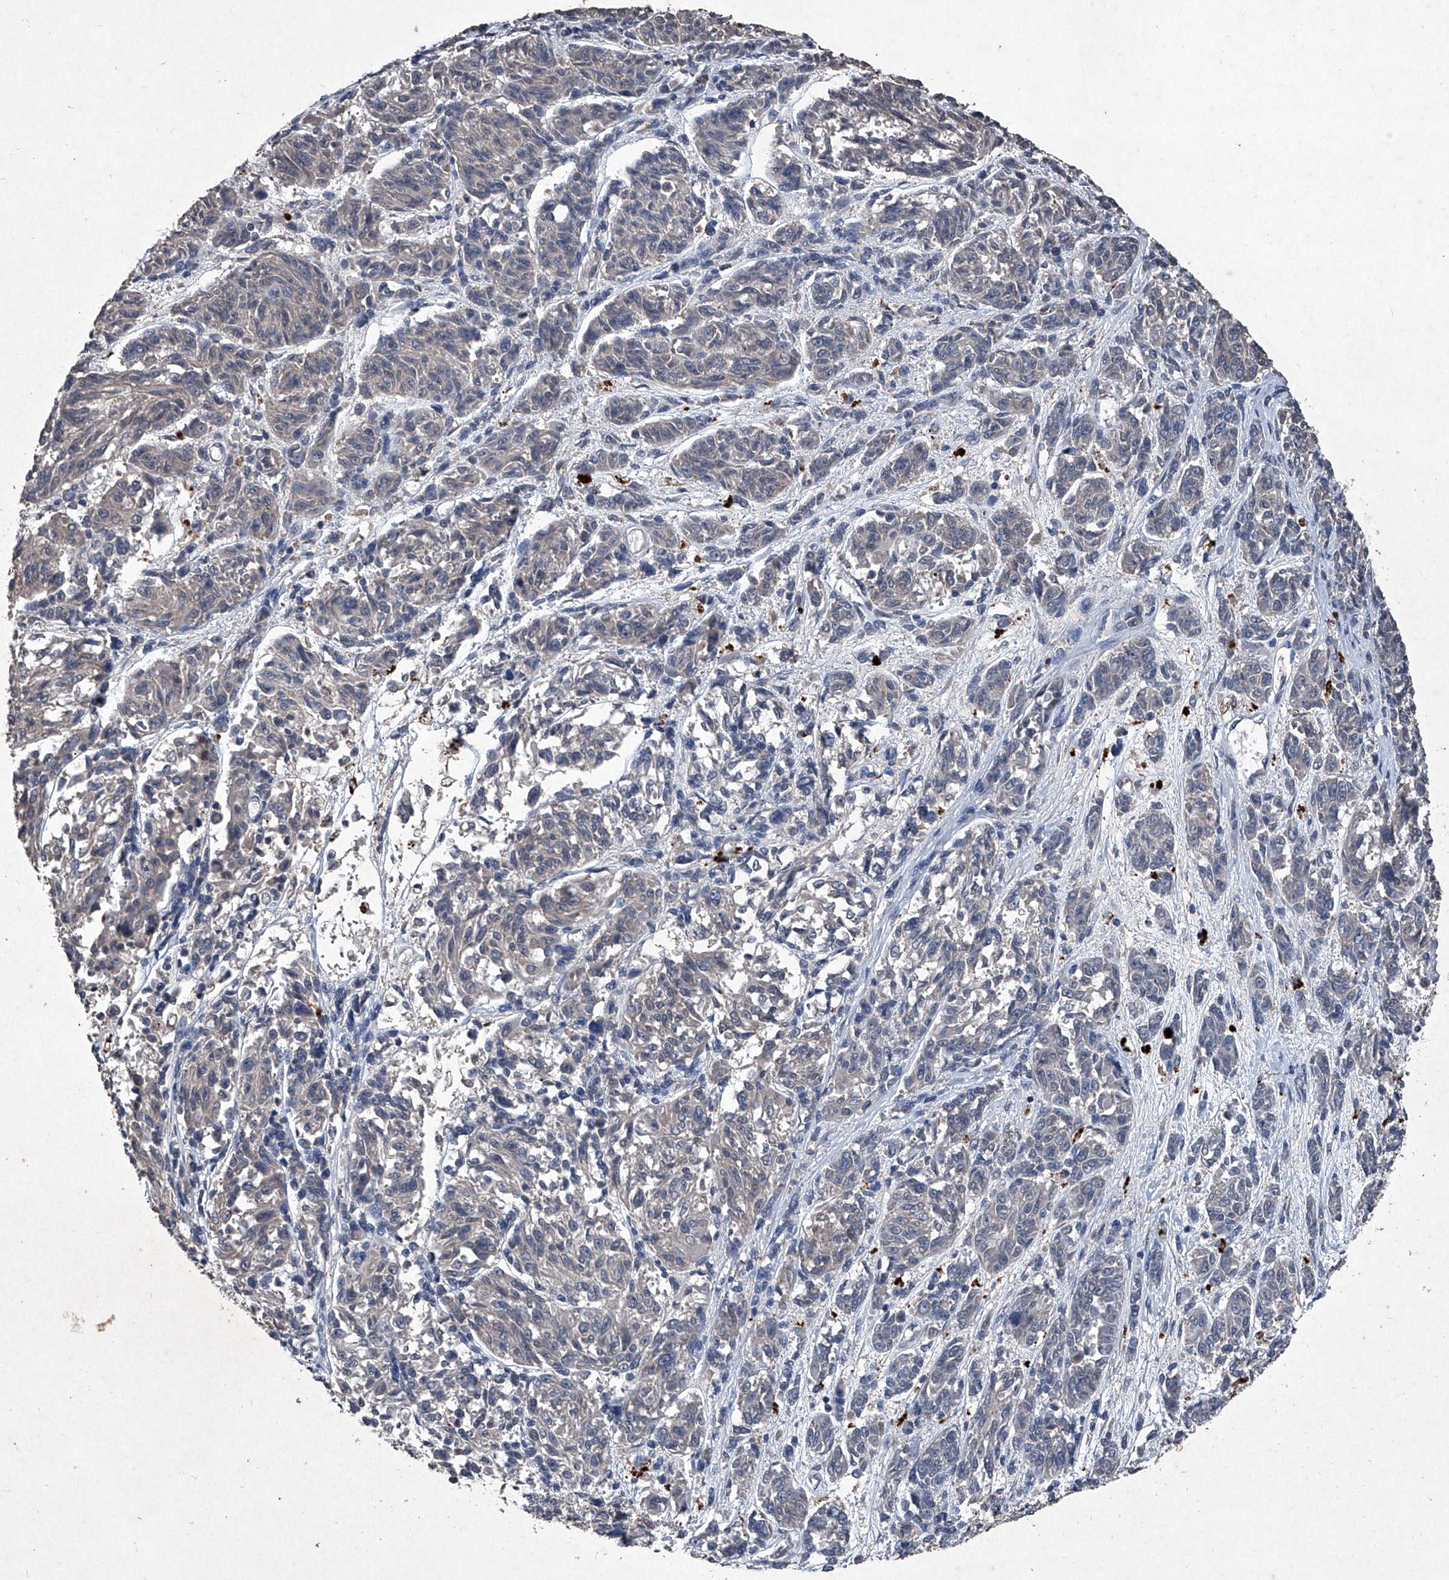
{"staining": {"intensity": "negative", "quantity": "none", "location": "none"}, "tissue": "melanoma", "cell_type": "Tumor cells", "image_type": "cancer", "snomed": [{"axis": "morphology", "description": "Malignant melanoma, NOS"}, {"axis": "topography", "description": "Skin"}], "caption": "Immunohistochemistry (IHC) photomicrograph of neoplastic tissue: human malignant melanoma stained with DAB demonstrates no significant protein expression in tumor cells.", "gene": "MAPKAP1", "patient": {"sex": "male", "age": 53}}